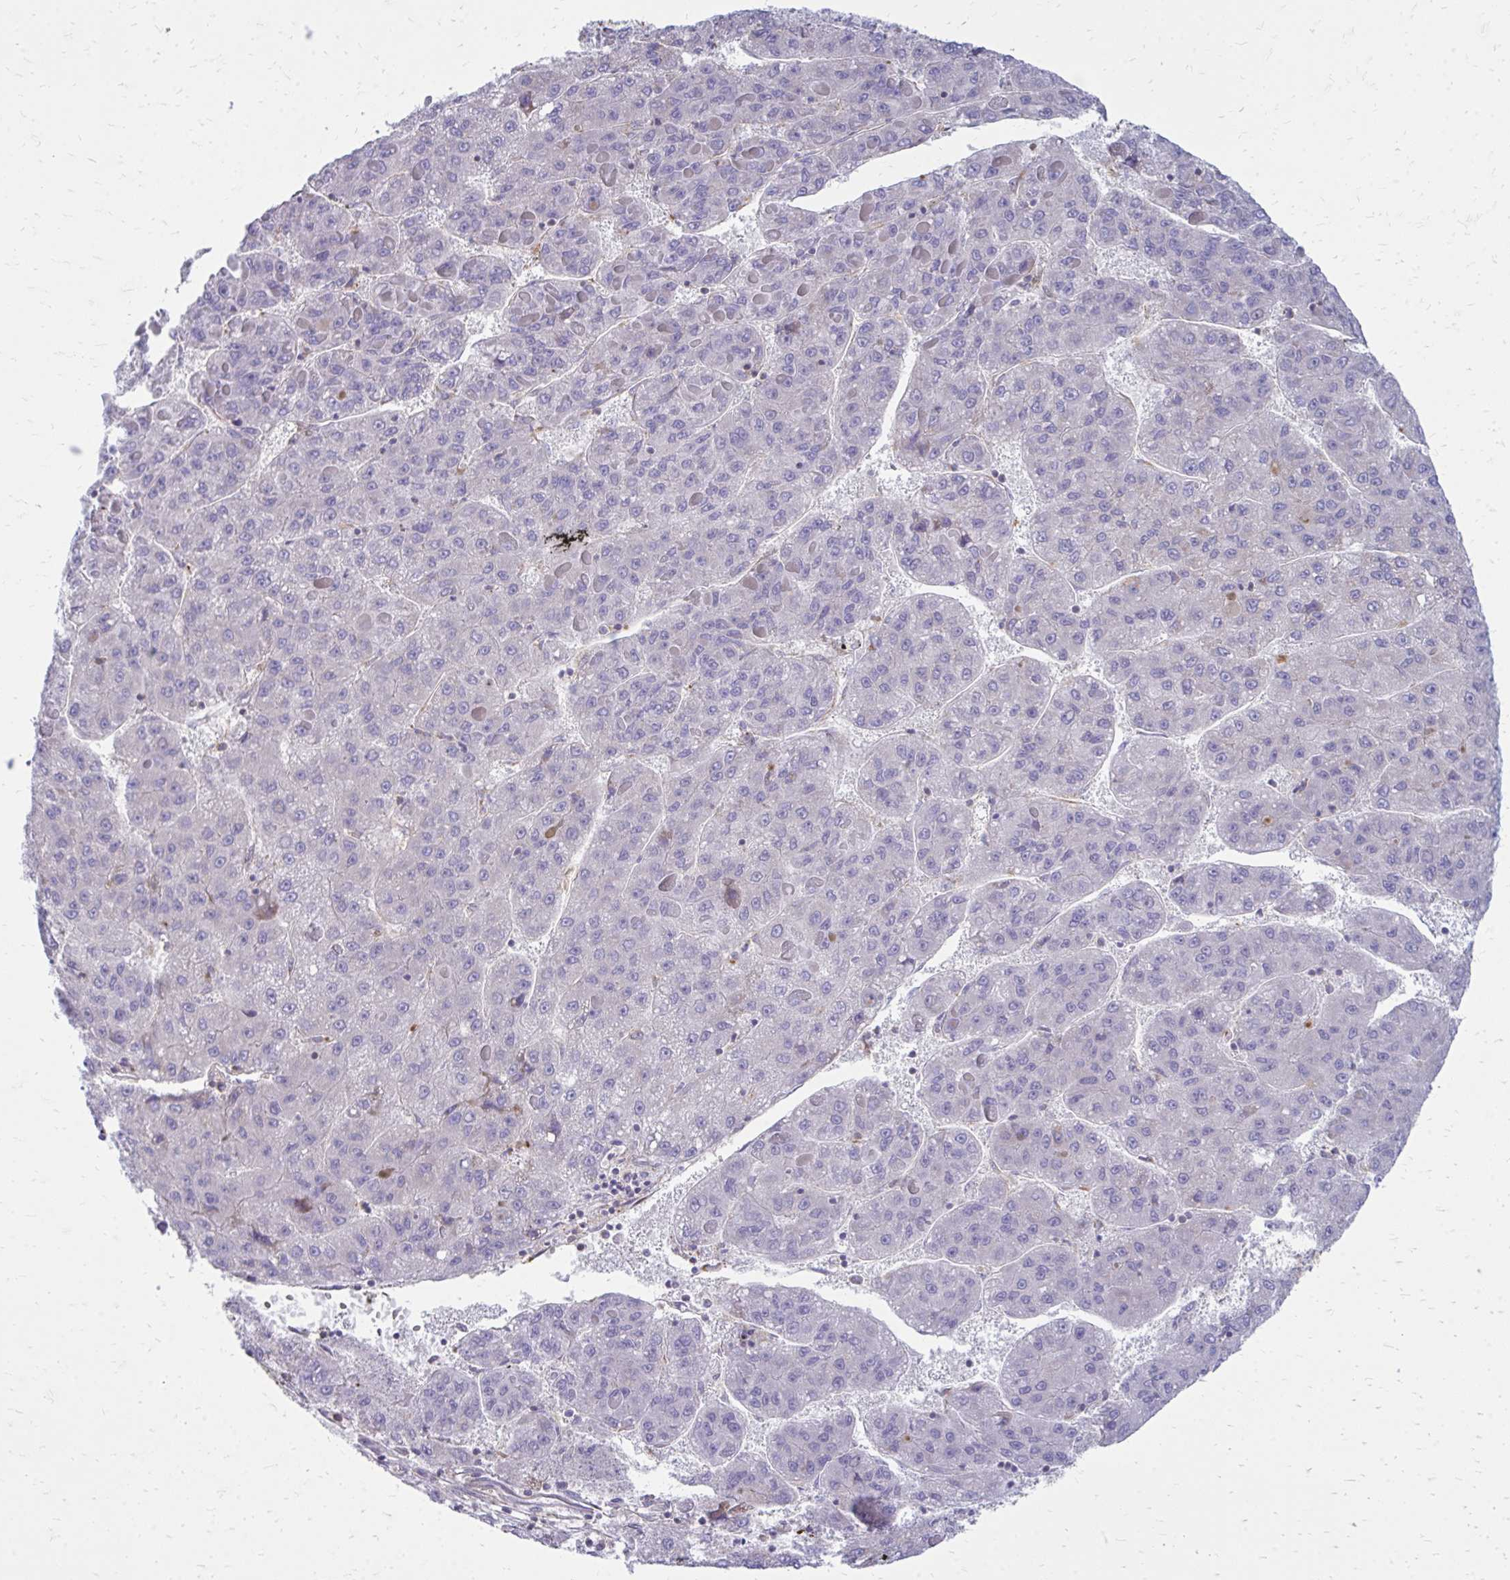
{"staining": {"intensity": "negative", "quantity": "none", "location": "none"}, "tissue": "liver cancer", "cell_type": "Tumor cells", "image_type": "cancer", "snomed": [{"axis": "morphology", "description": "Carcinoma, Hepatocellular, NOS"}, {"axis": "topography", "description": "Liver"}], "caption": "The image reveals no significant expression in tumor cells of liver cancer.", "gene": "ASAP1", "patient": {"sex": "female", "age": 82}}